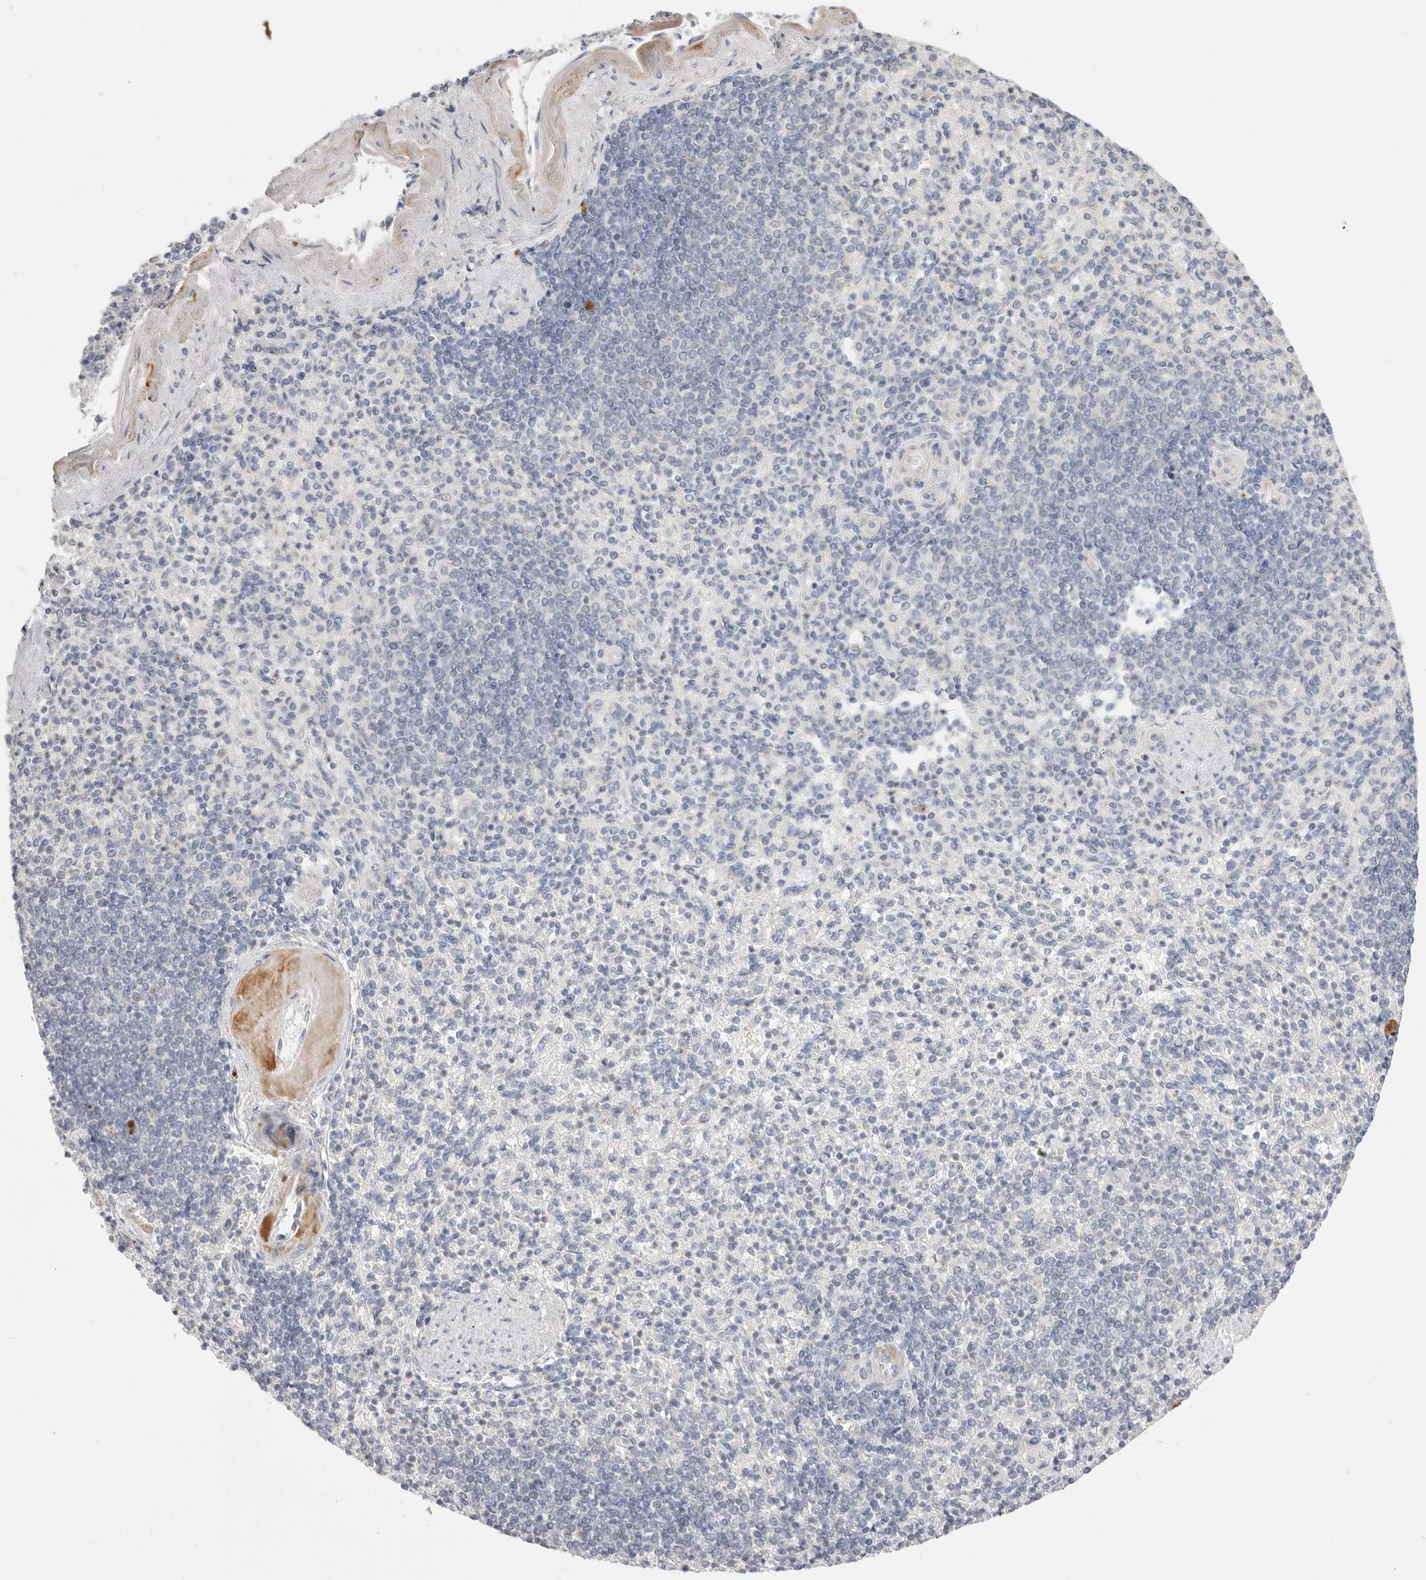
{"staining": {"intensity": "negative", "quantity": "none", "location": "none"}, "tissue": "spleen", "cell_type": "Cells in red pulp", "image_type": "normal", "snomed": [{"axis": "morphology", "description": "Normal tissue, NOS"}, {"axis": "topography", "description": "Spleen"}], "caption": "Immunohistochemistry (IHC) micrograph of unremarkable spleen: spleen stained with DAB (3,3'-diaminobenzidine) demonstrates no significant protein staining in cells in red pulp.", "gene": "USH1C", "patient": {"sex": "female", "age": 74}}